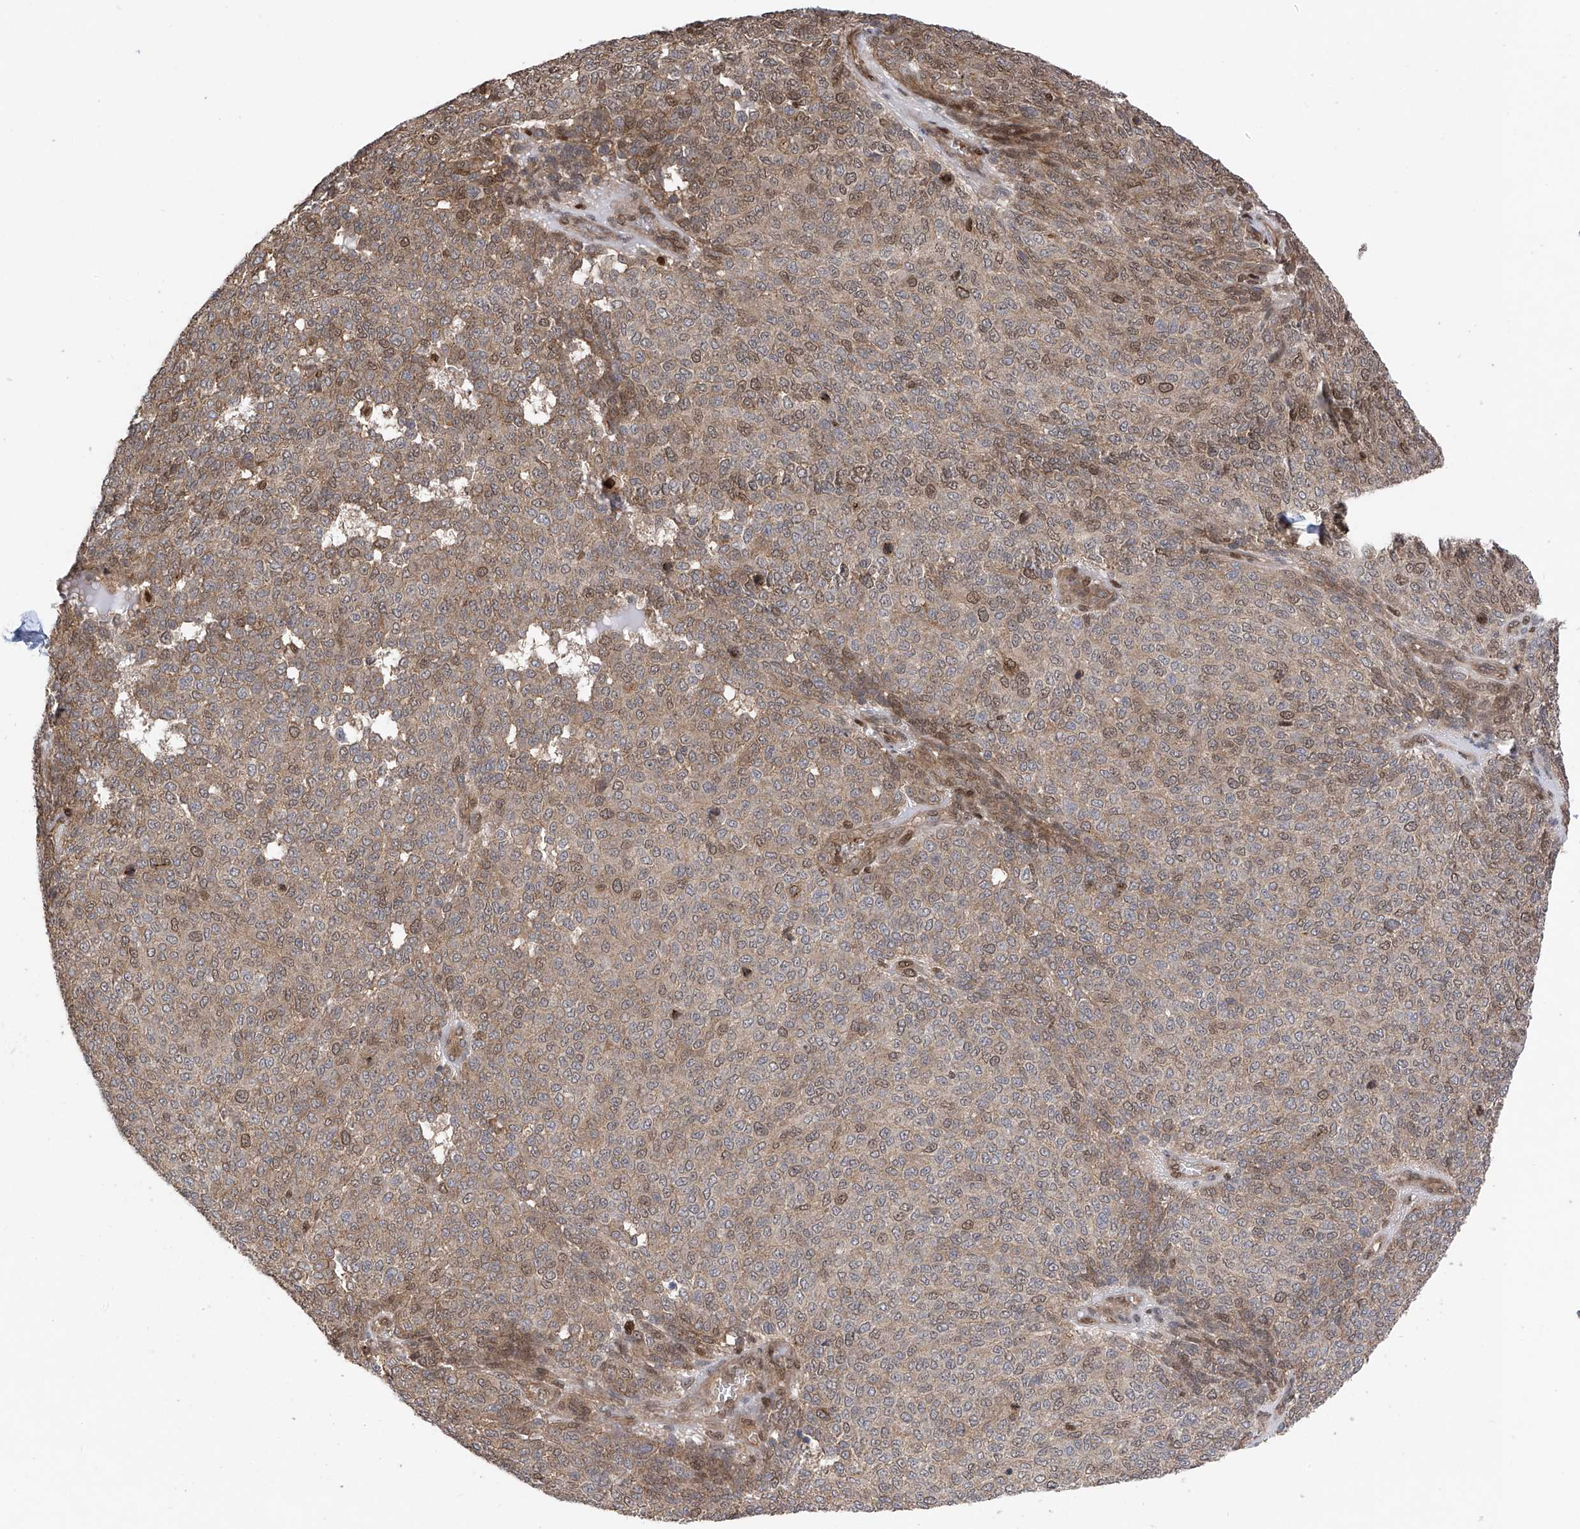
{"staining": {"intensity": "weak", "quantity": "<25%", "location": "cytoplasmic/membranous,nuclear"}, "tissue": "melanoma", "cell_type": "Tumor cells", "image_type": "cancer", "snomed": [{"axis": "morphology", "description": "Malignant melanoma, NOS"}, {"axis": "topography", "description": "Skin"}], "caption": "This is an IHC photomicrograph of human malignant melanoma. There is no positivity in tumor cells.", "gene": "DNAJC9", "patient": {"sex": "male", "age": 49}}